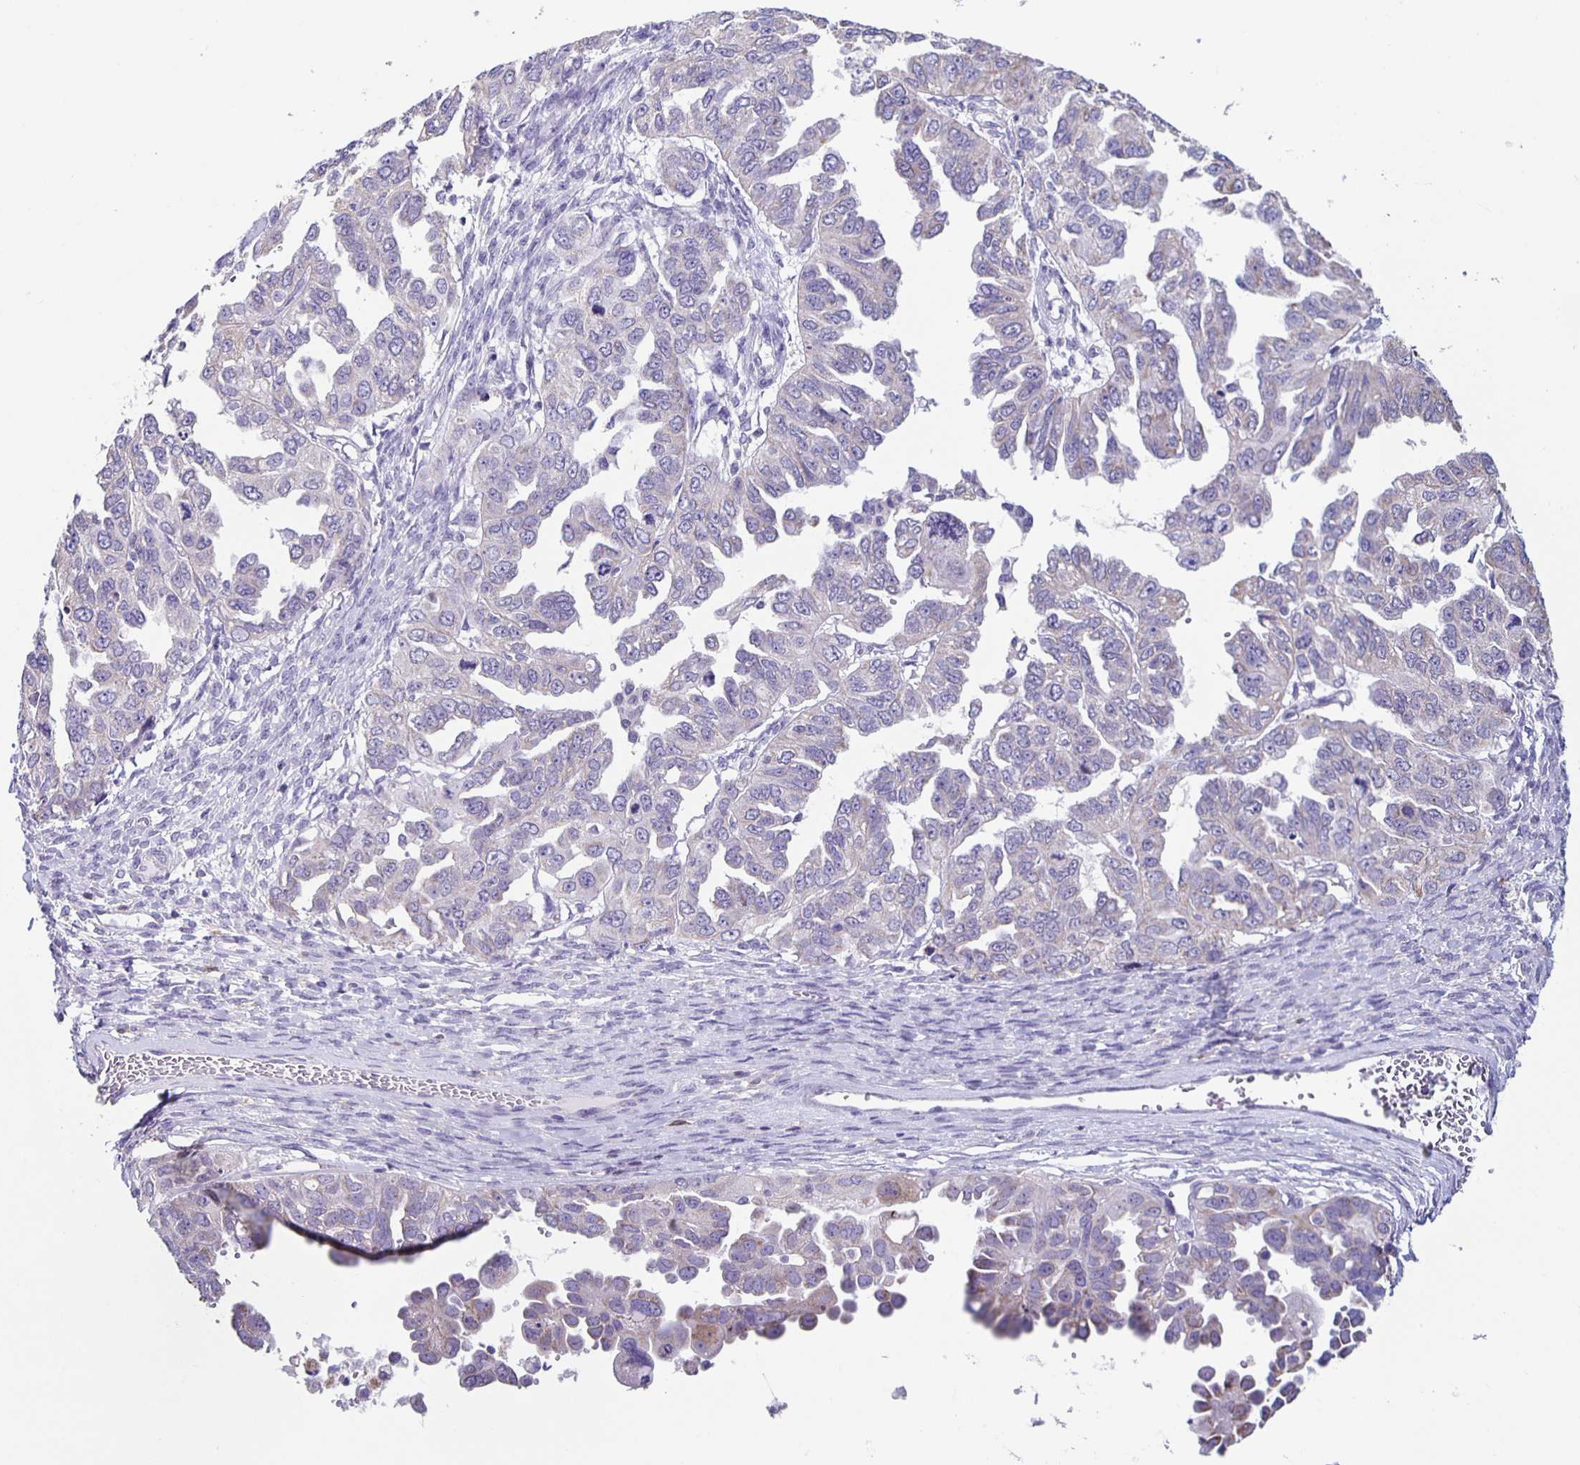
{"staining": {"intensity": "negative", "quantity": "none", "location": "none"}, "tissue": "ovarian cancer", "cell_type": "Tumor cells", "image_type": "cancer", "snomed": [{"axis": "morphology", "description": "Cystadenocarcinoma, serous, NOS"}, {"axis": "topography", "description": "Ovary"}], "caption": "Tumor cells show no significant protein staining in ovarian cancer.", "gene": "TPPP", "patient": {"sex": "female", "age": 53}}